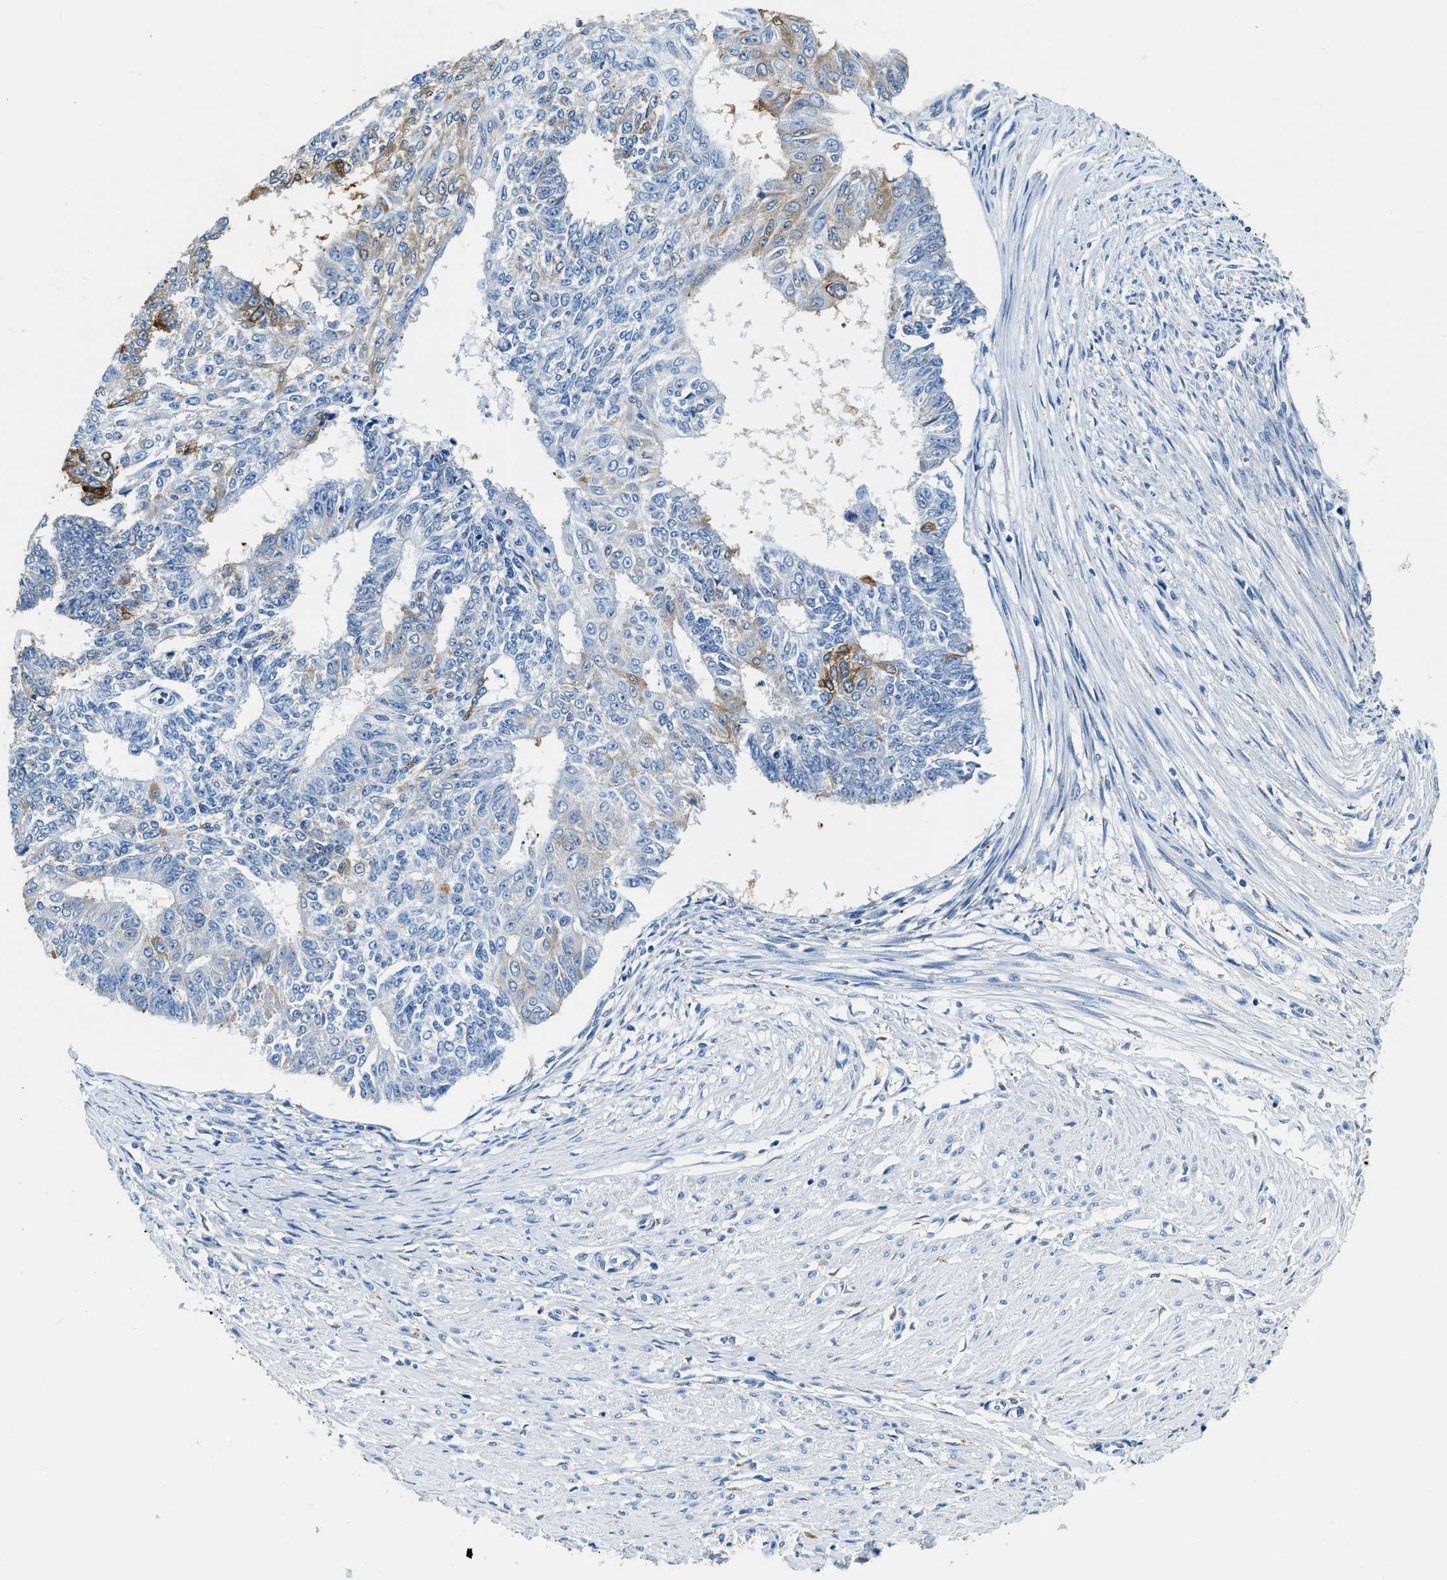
{"staining": {"intensity": "moderate", "quantity": "<25%", "location": "cytoplasmic/membranous"}, "tissue": "endometrial cancer", "cell_type": "Tumor cells", "image_type": "cancer", "snomed": [{"axis": "morphology", "description": "Adenocarcinoma, NOS"}, {"axis": "topography", "description": "Endometrium"}], "caption": "Protein staining exhibits moderate cytoplasmic/membranous positivity in about <25% of tumor cells in endometrial cancer.", "gene": "ZDHHC13", "patient": {"sex": "female", "age": 32}}